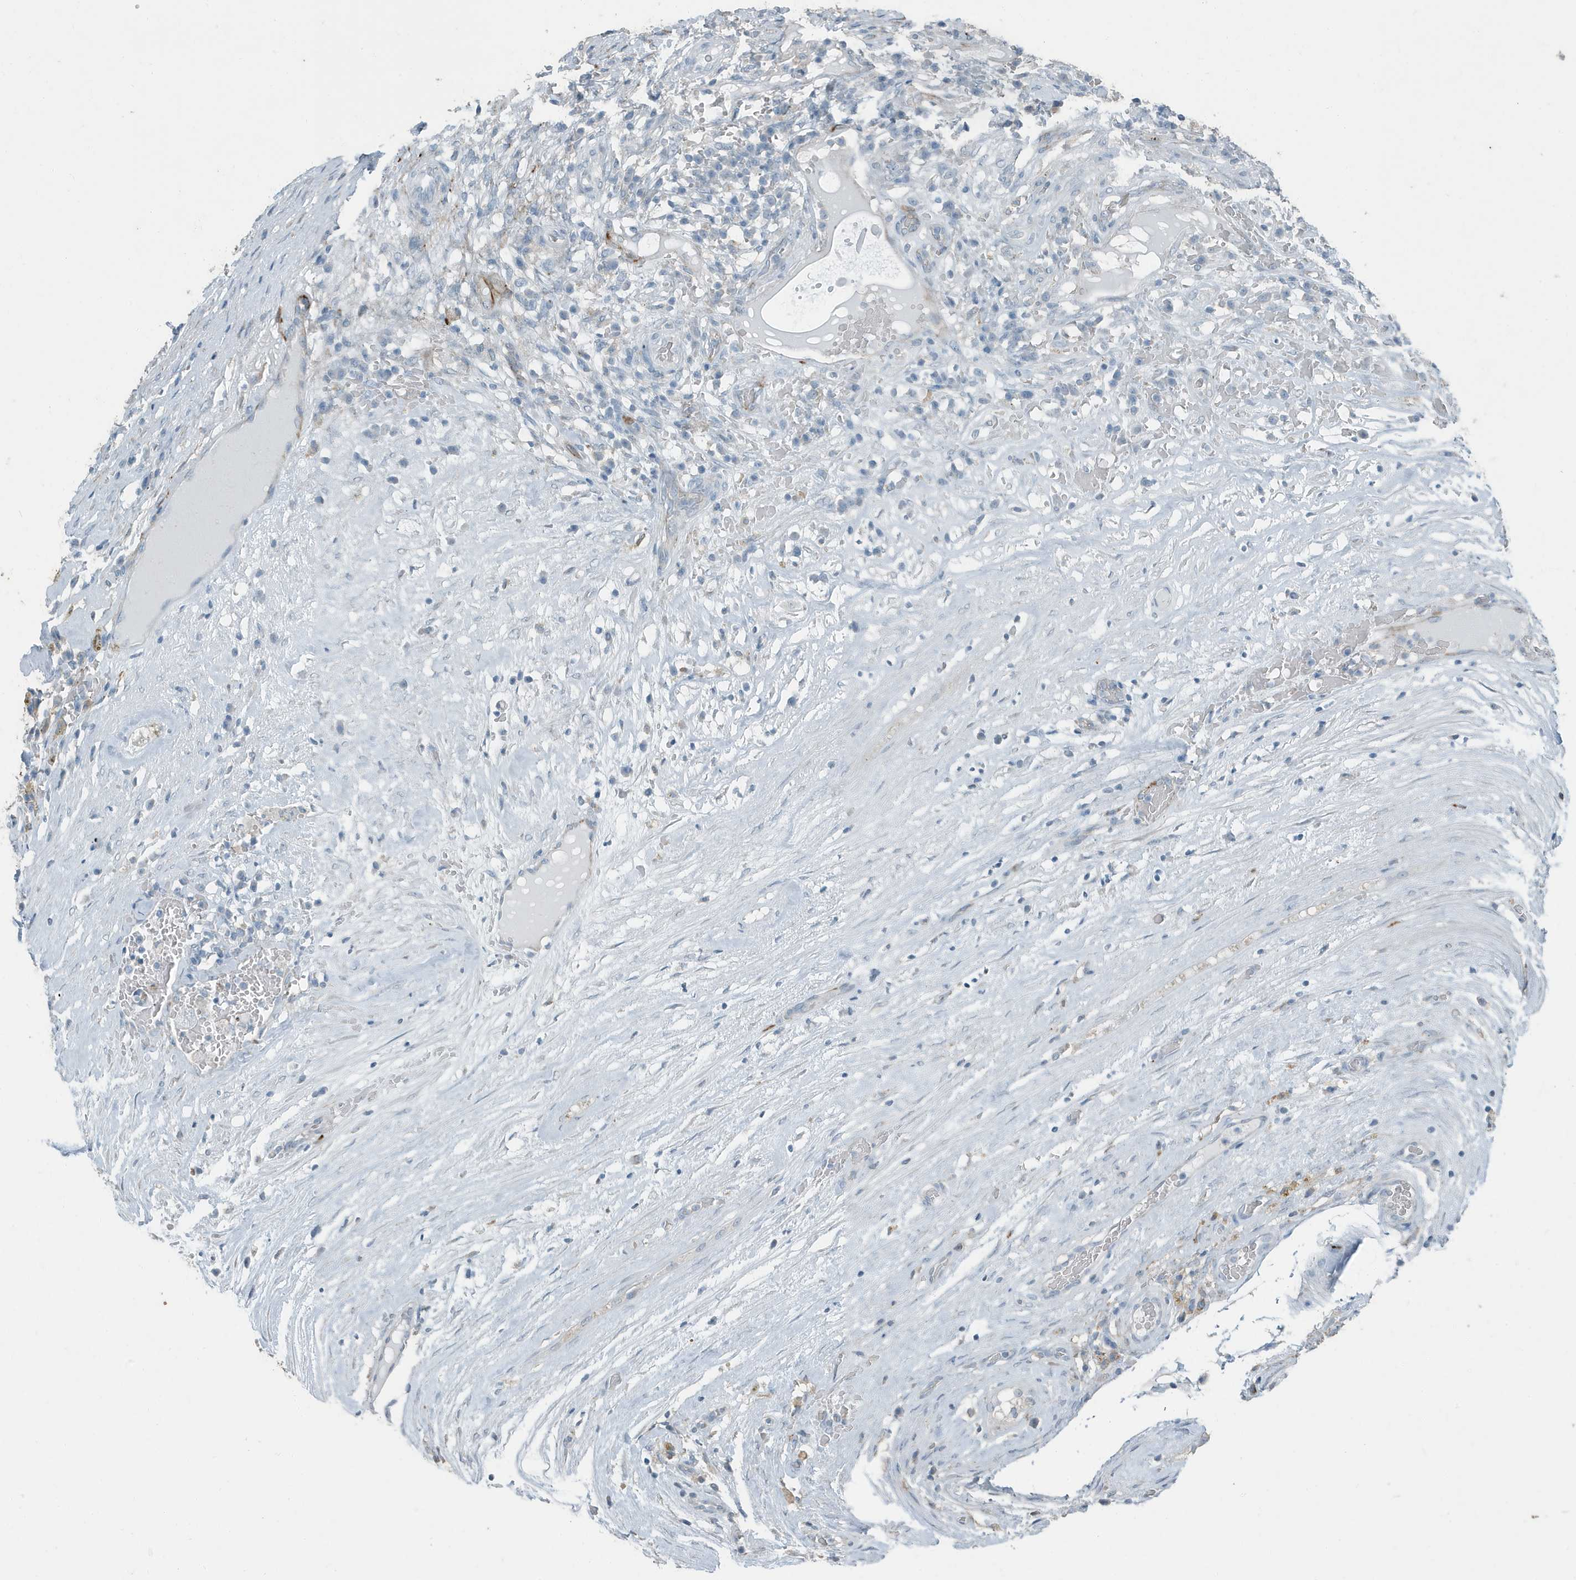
{"staining": {"intensity": "negative", "quantity": "none", "location": "none"}, "tissue": "testis cancer", "cell_type": "Tumor cells", "image_type": "cancer", "snomed": [{"axis": "morphology", "description": "Carcinoma, Embryonal, NOS"}, {"axis": "topography", "description": "Testis"}], "caption": "Immunohistochemistry (IHC) of human embryonal carcinoma (testis) demonstrates no staining in tumor cells.", "gene": "FAM162A", "patient": {"sex": "male", "age": 26}}